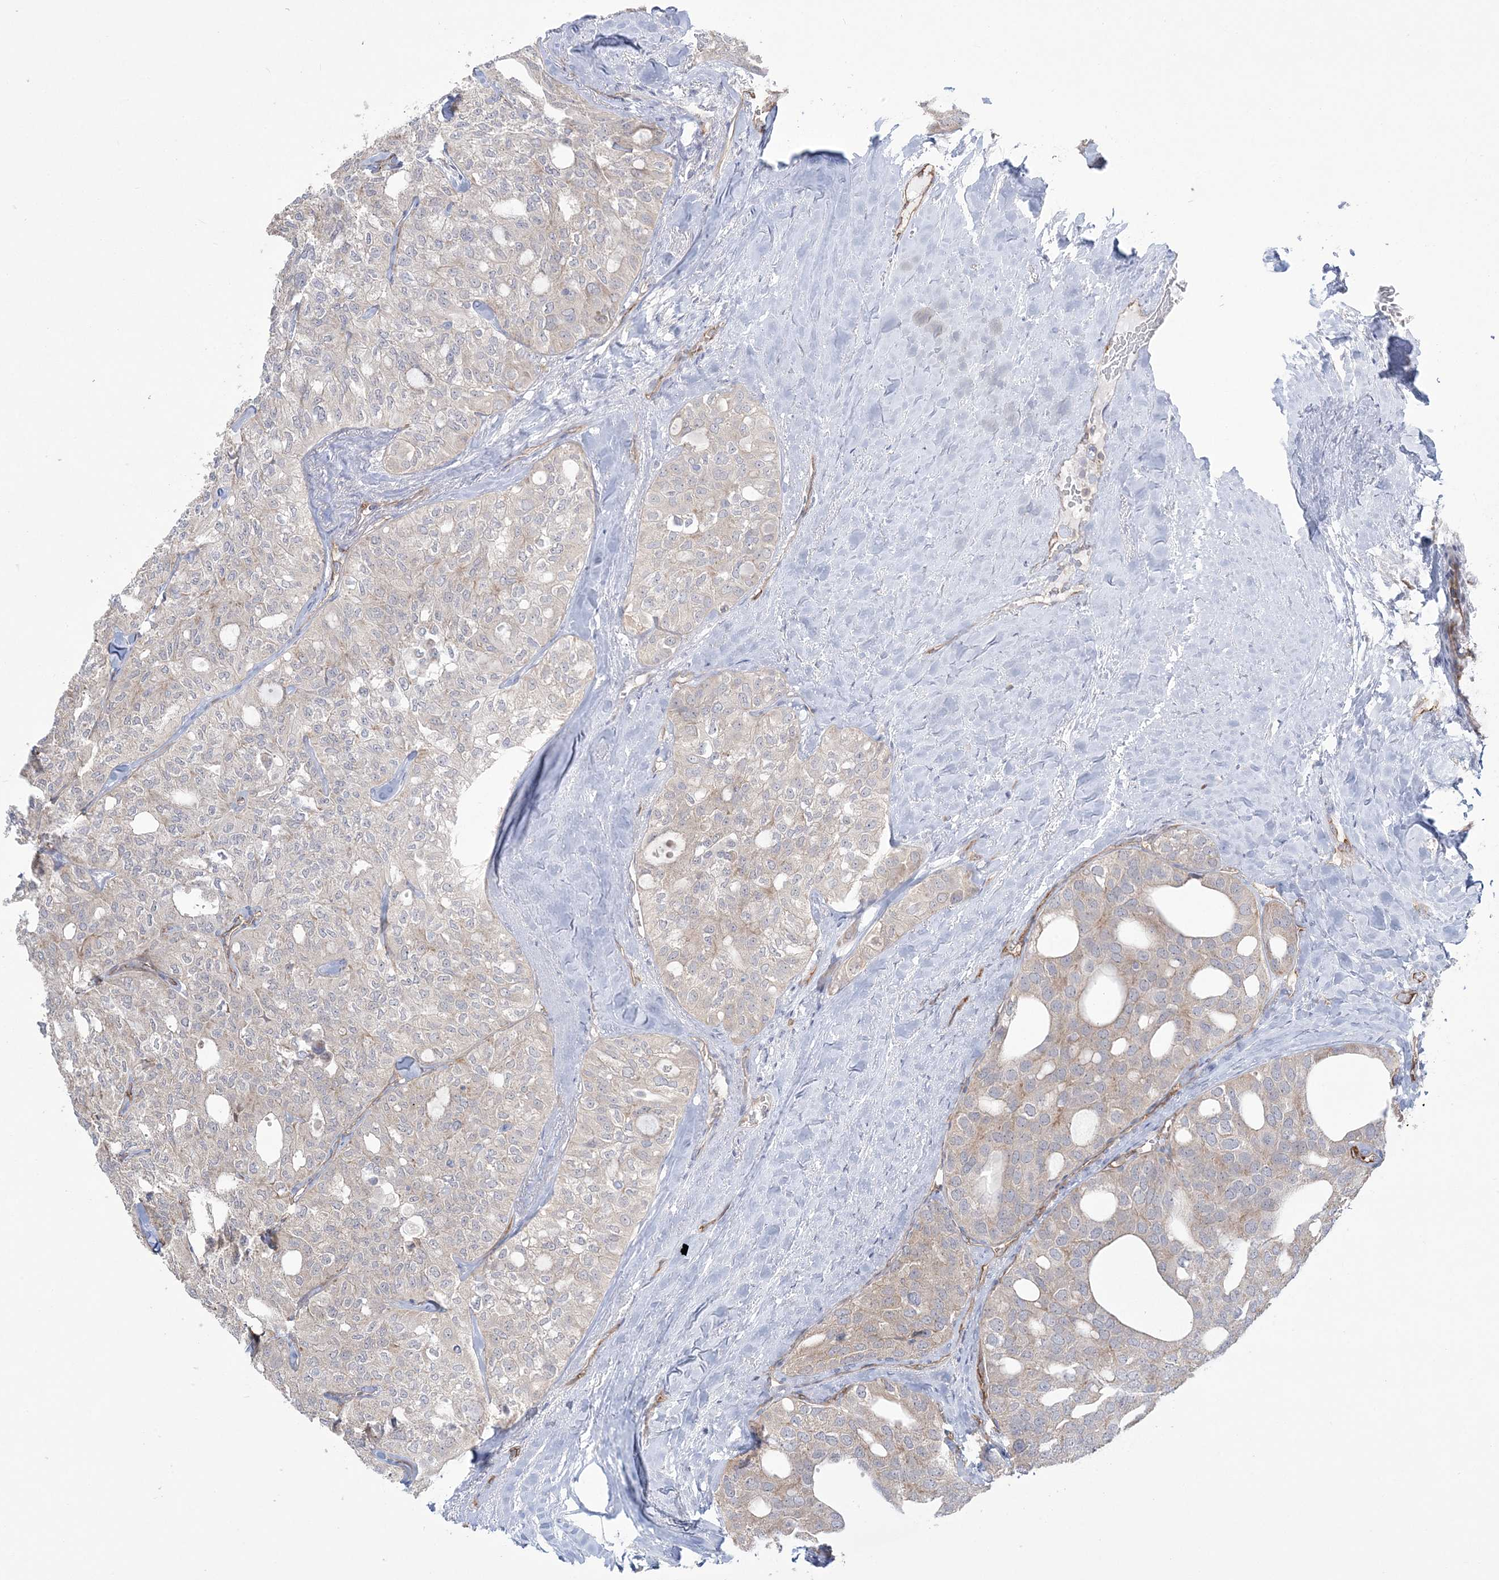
{"staining": {"intensity": "negative", "quantity": "none", "location": "none"}, "tissue": "thyroid cancer", "cell_type": "Tumor cells", "image_type": "cancer", "snomed": [{"axis": "morphology", "description": "Follicular adenoma carcinoma, NOS"}, {"axis": "topography", "description": "Thyroid gland"}], "caption": "Histopathology image shows no protein positivity in tumor cells of thyroid cancer (follicular adenoma carcinoma) tissue.", "gene": "FARSB", "patient": {"sex": "male", "age": 75}}